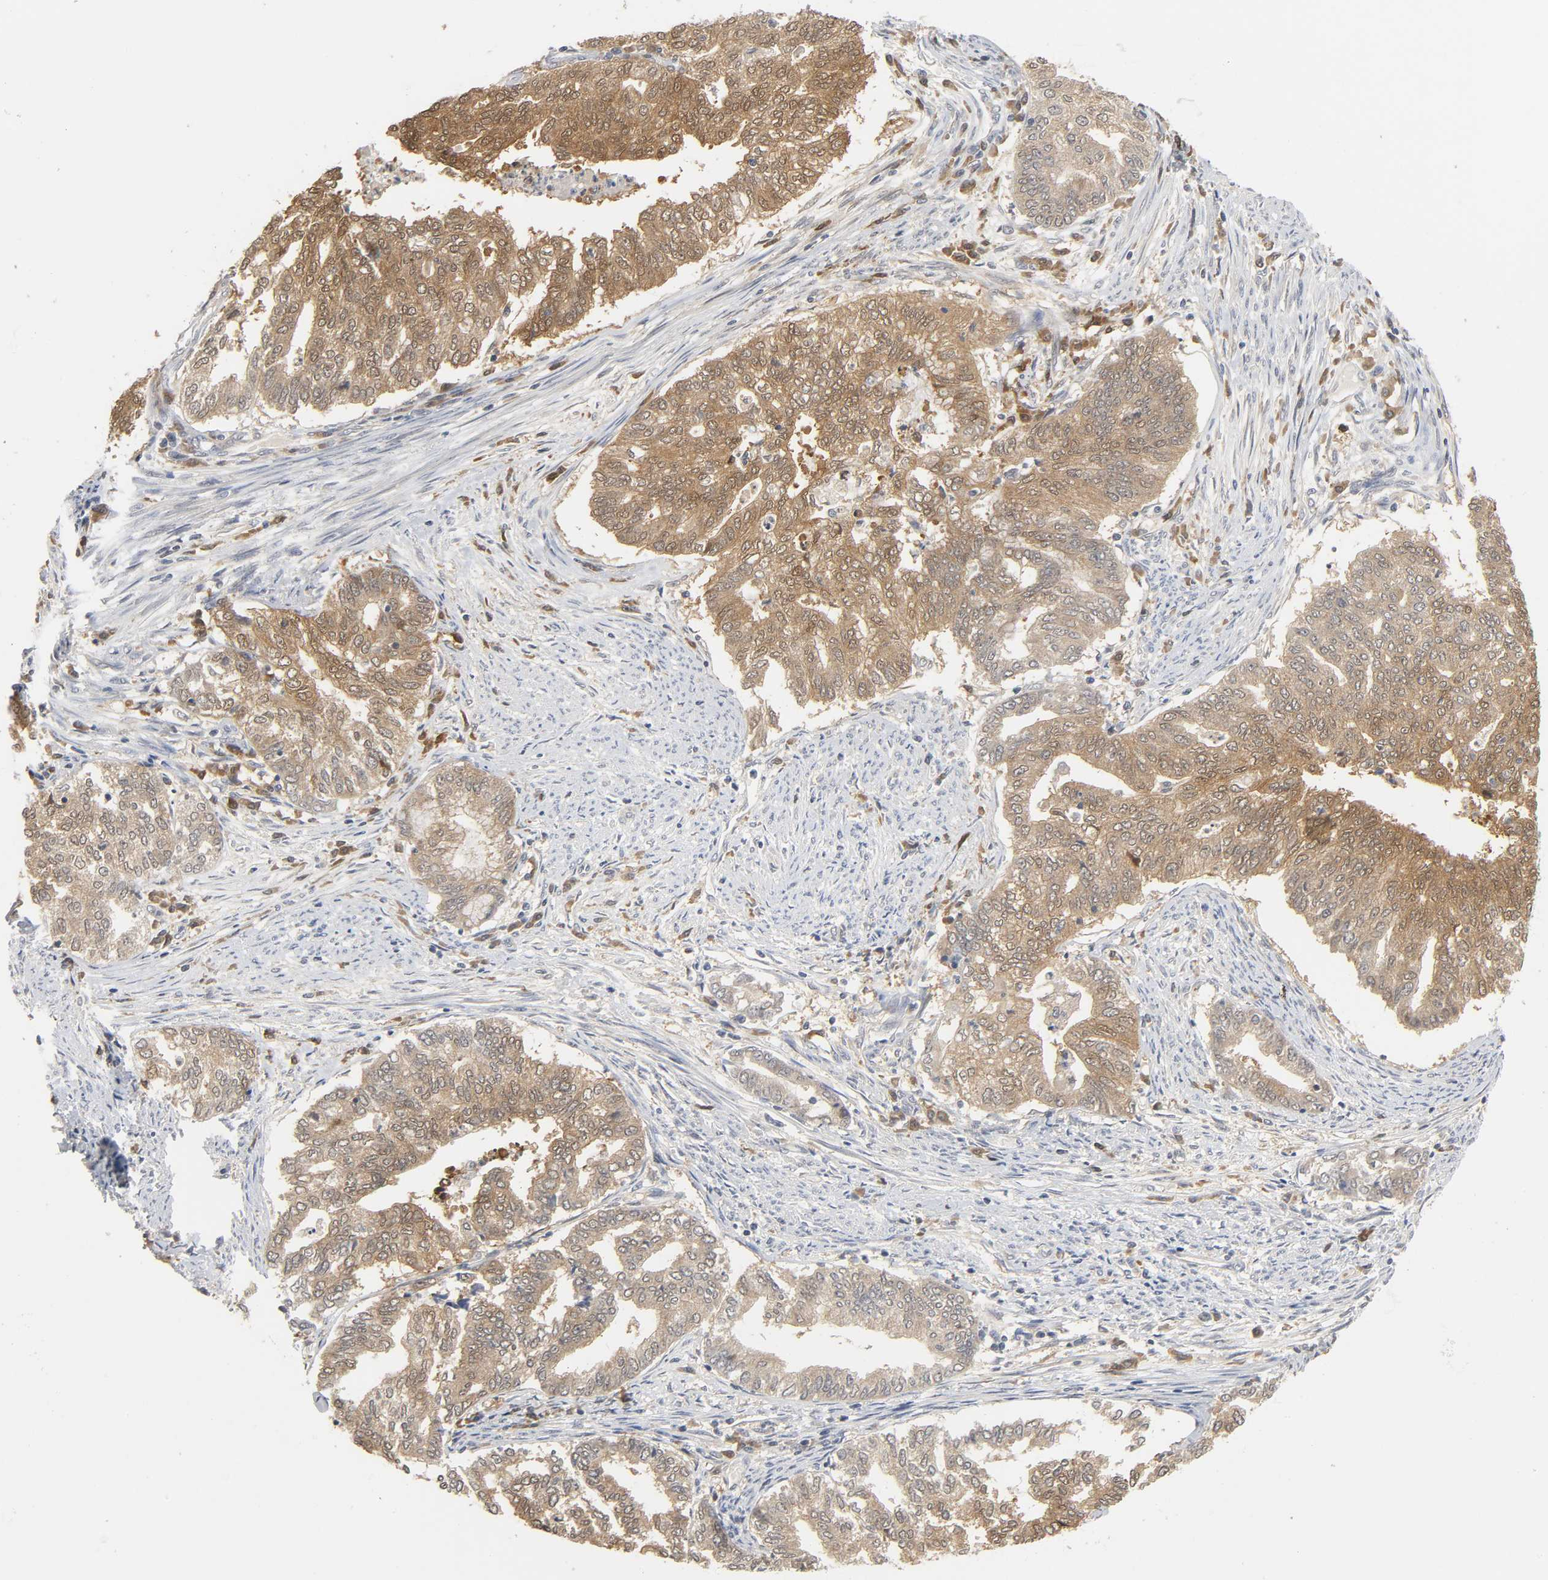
{"staining": {"intensity": "moderate", "quantity": ">75%", "location": "cytoplasmic/membranous"}, "tissue": "endometrial cancer", "cell_type": "Tumor cells", "image_type": "cancer", "snomed": [{"axis": "morphology", "description": "Adenocarcinoma, NOS"}, {"axis": "topography", "description": "Endometrium"}], "caption": "A brown stain highlights moderate cytoplasmic/membranous positivity of a protein in human endometrial cancer (adenocarcinoma) tumor cells. (Brightfield microscopy of DAB IHC at high magnification).", "gene": "MIF", "patient": {"sex": "female", "age": 79}}